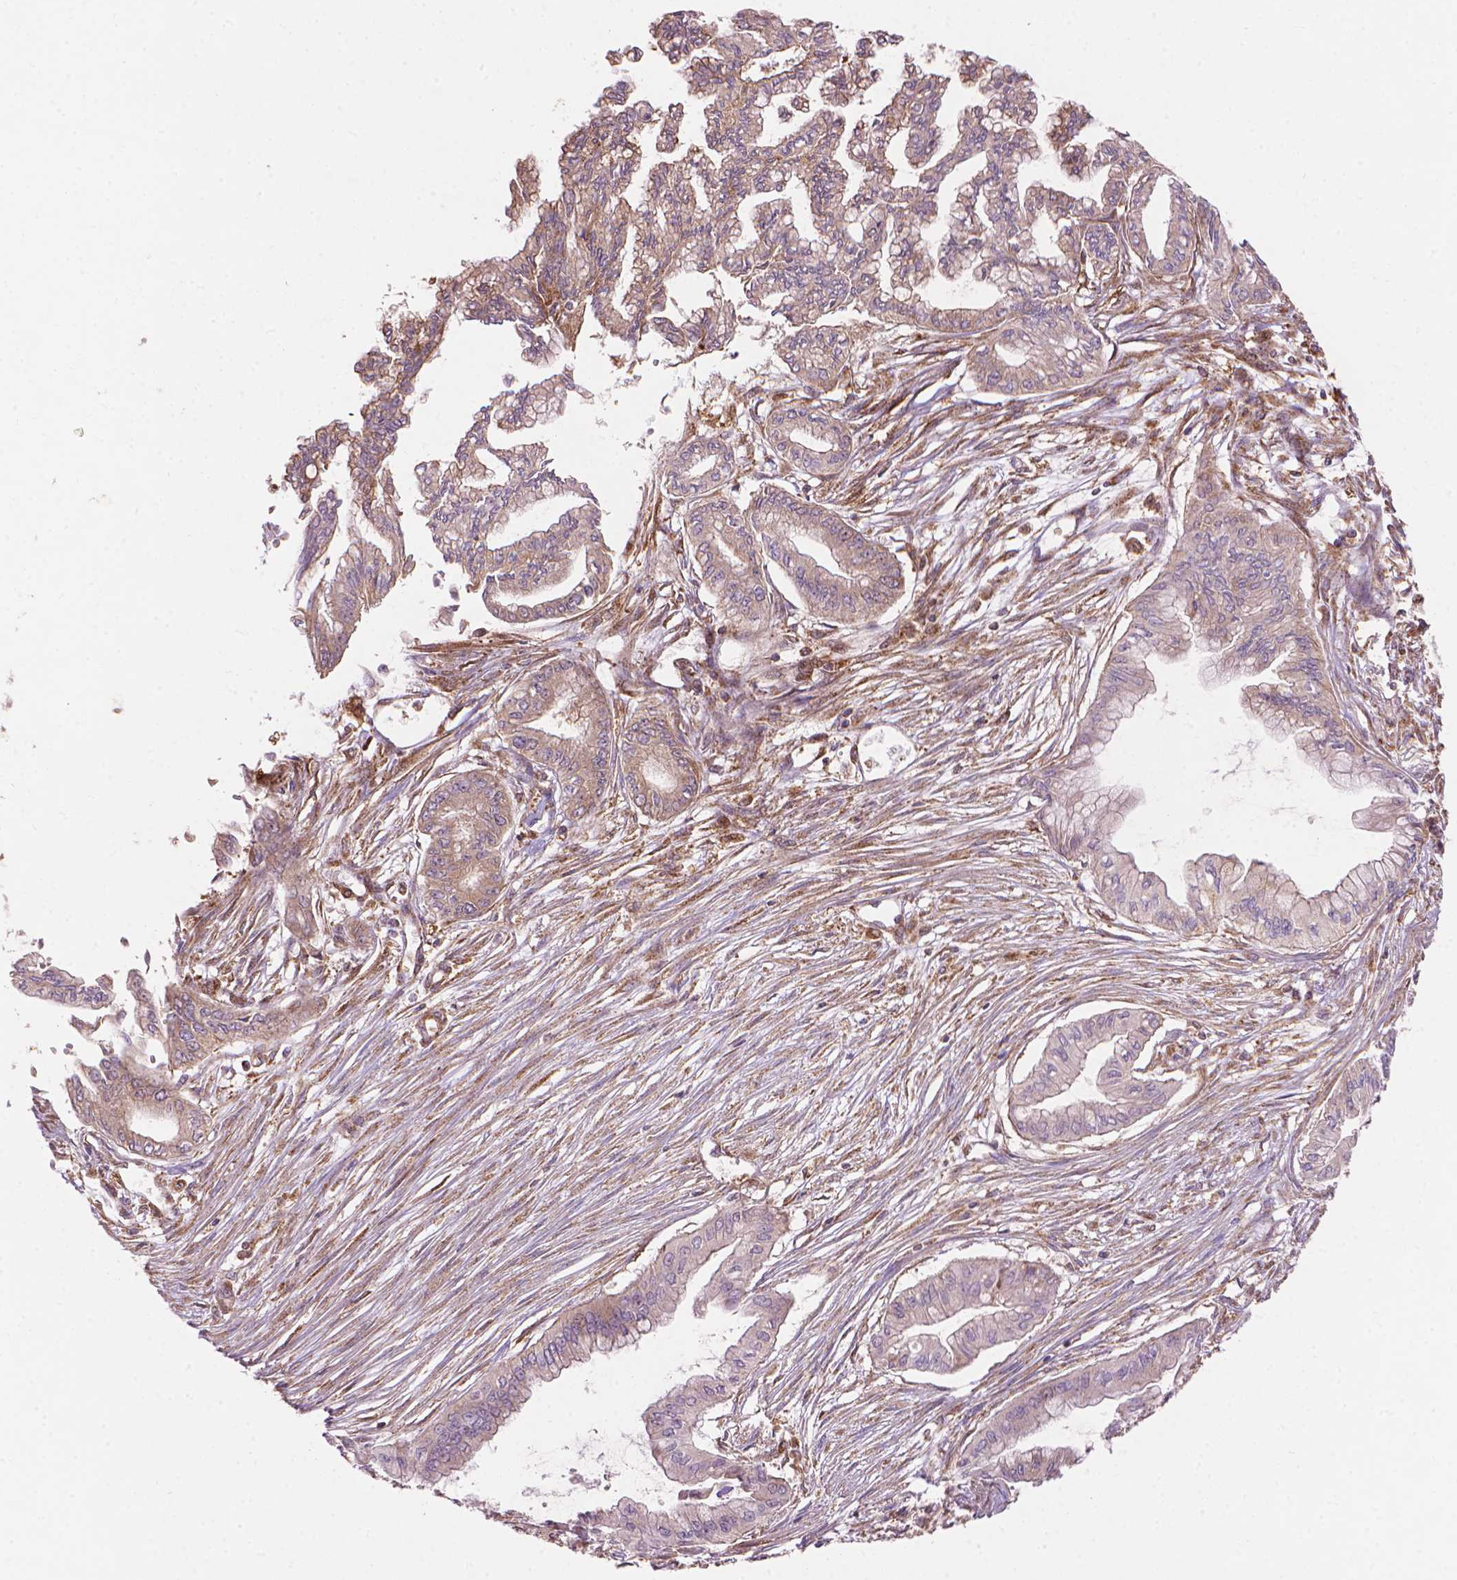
{"staining": {"intensity": "negative", "quantity": "none", "location": "none"}, "tissue": "pancreatic cancer", "cell_type": "Tumor cells", "image_type": "cancer", "snomed": [{"axis": "morphology", "description": "Adenocarcinoma, NOS"}, {"axis": "topography", "description": "Pancreas"}], "caption": "Immunohistochemical staining of pancreatic cancer reveals no significant positivity in tumor cells. (DAB (3,3'-diaminobenzidine) immunohistochemistry with hematoxylin counter stain).", "gene": "VARS2", "patient": {"sex": "female", "age": 68}}